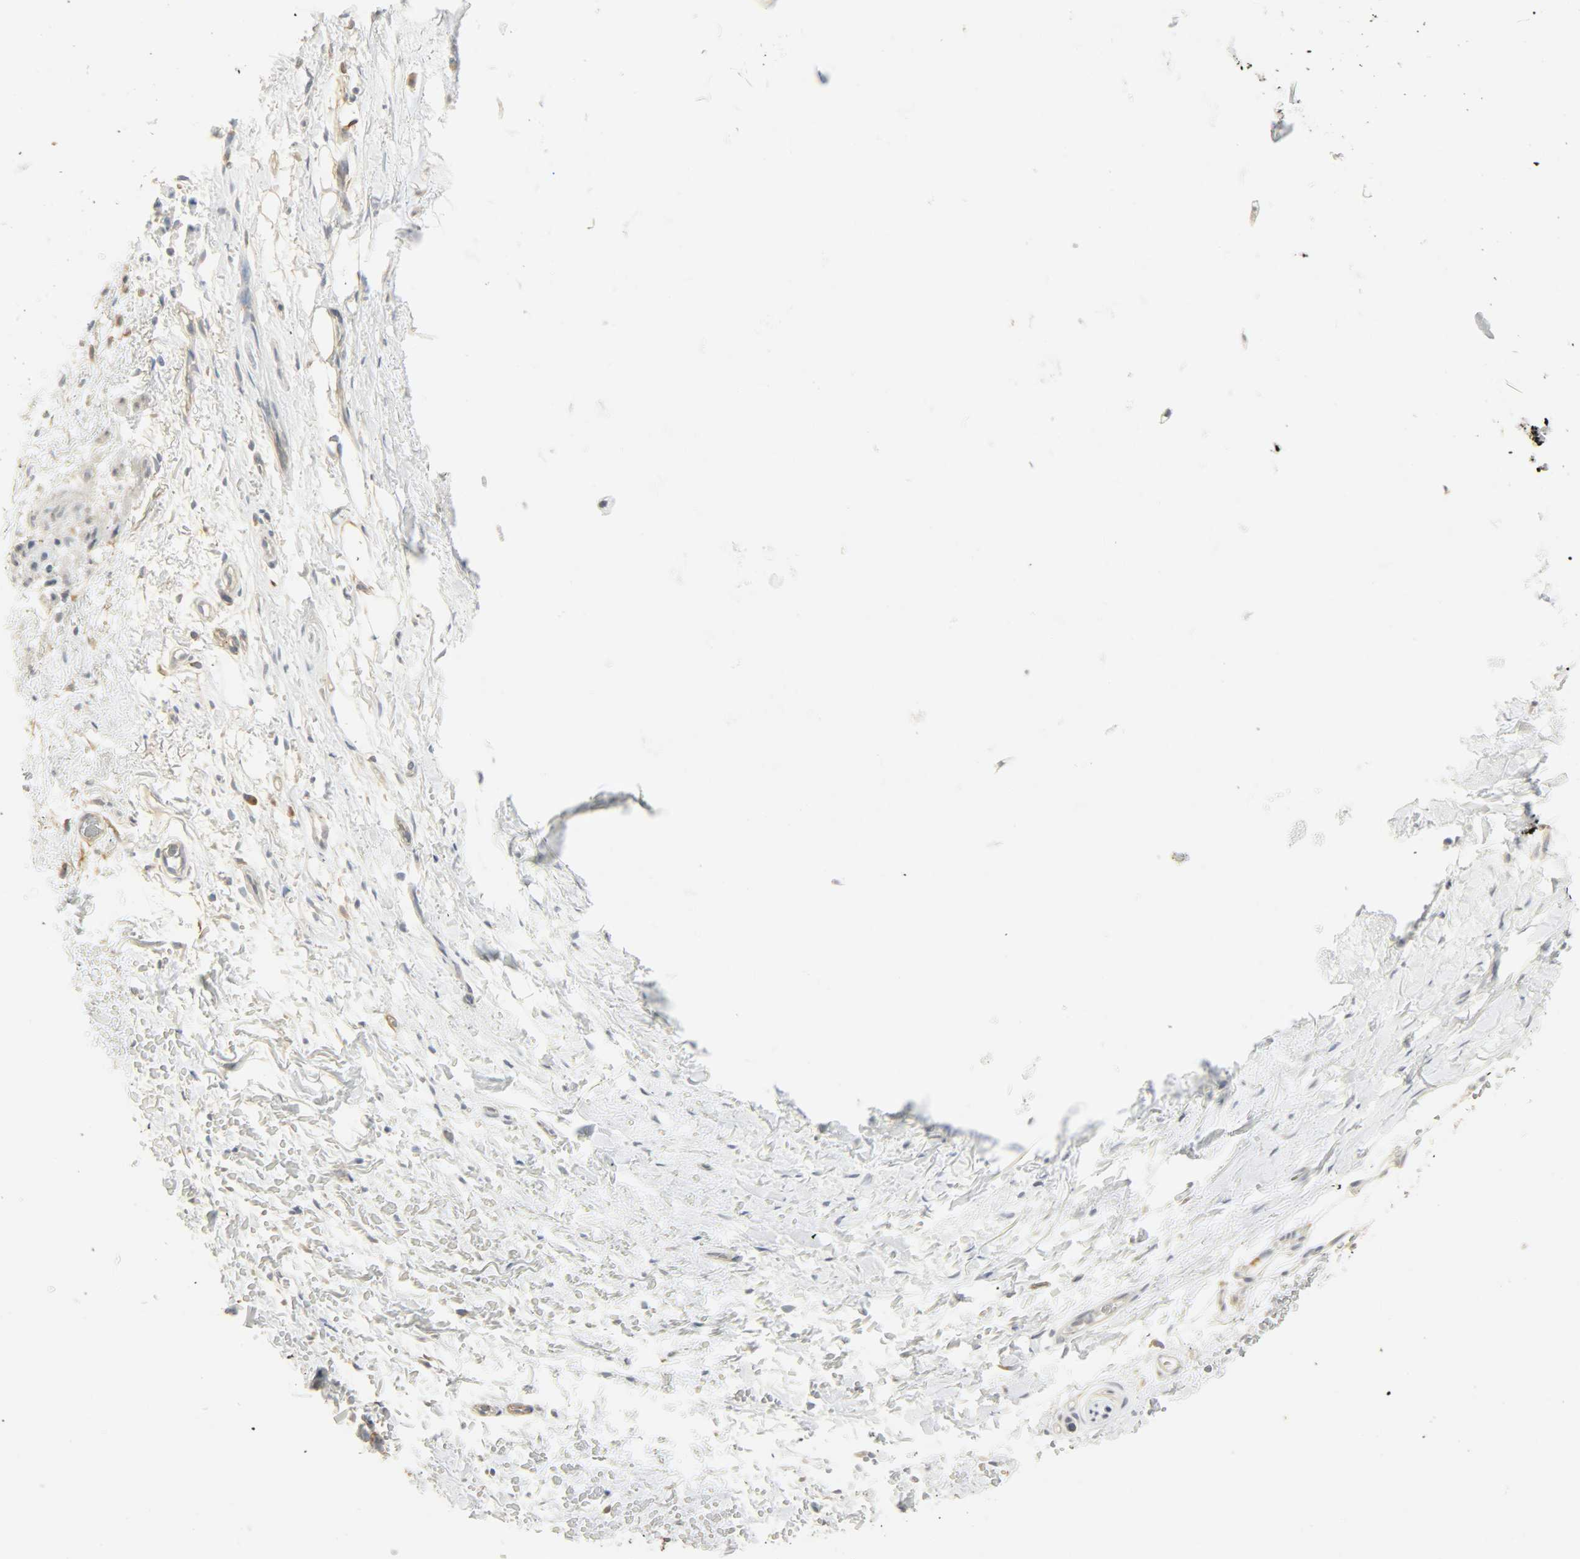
{"staining": {"intensity": "negative", "quantity": "none", "location": "none"}, "tissue": "adipose tissue", "cell_type": "Adipocytes", "image_type": "normal", "snomed": [{"axis": "morphology", "description": "Normal tissue, NOS"}, {"axis": "topography", "description": "Cartilage tissue"}, {"axis": "topography", "description": "Bronchus"}], "caption": "Protein analysis of unremarkable adipose tissue reveals no significant staining in adipocytes. Brightfield microscopy of immunohistochemistry (IHC) stained with DAB (3,3'-diaminobenzidine) (brown) and hematoxylin (blue), captured at high magnification.", "gene": "ENPEP", "patient": {"sex": "female", "age": 73}}